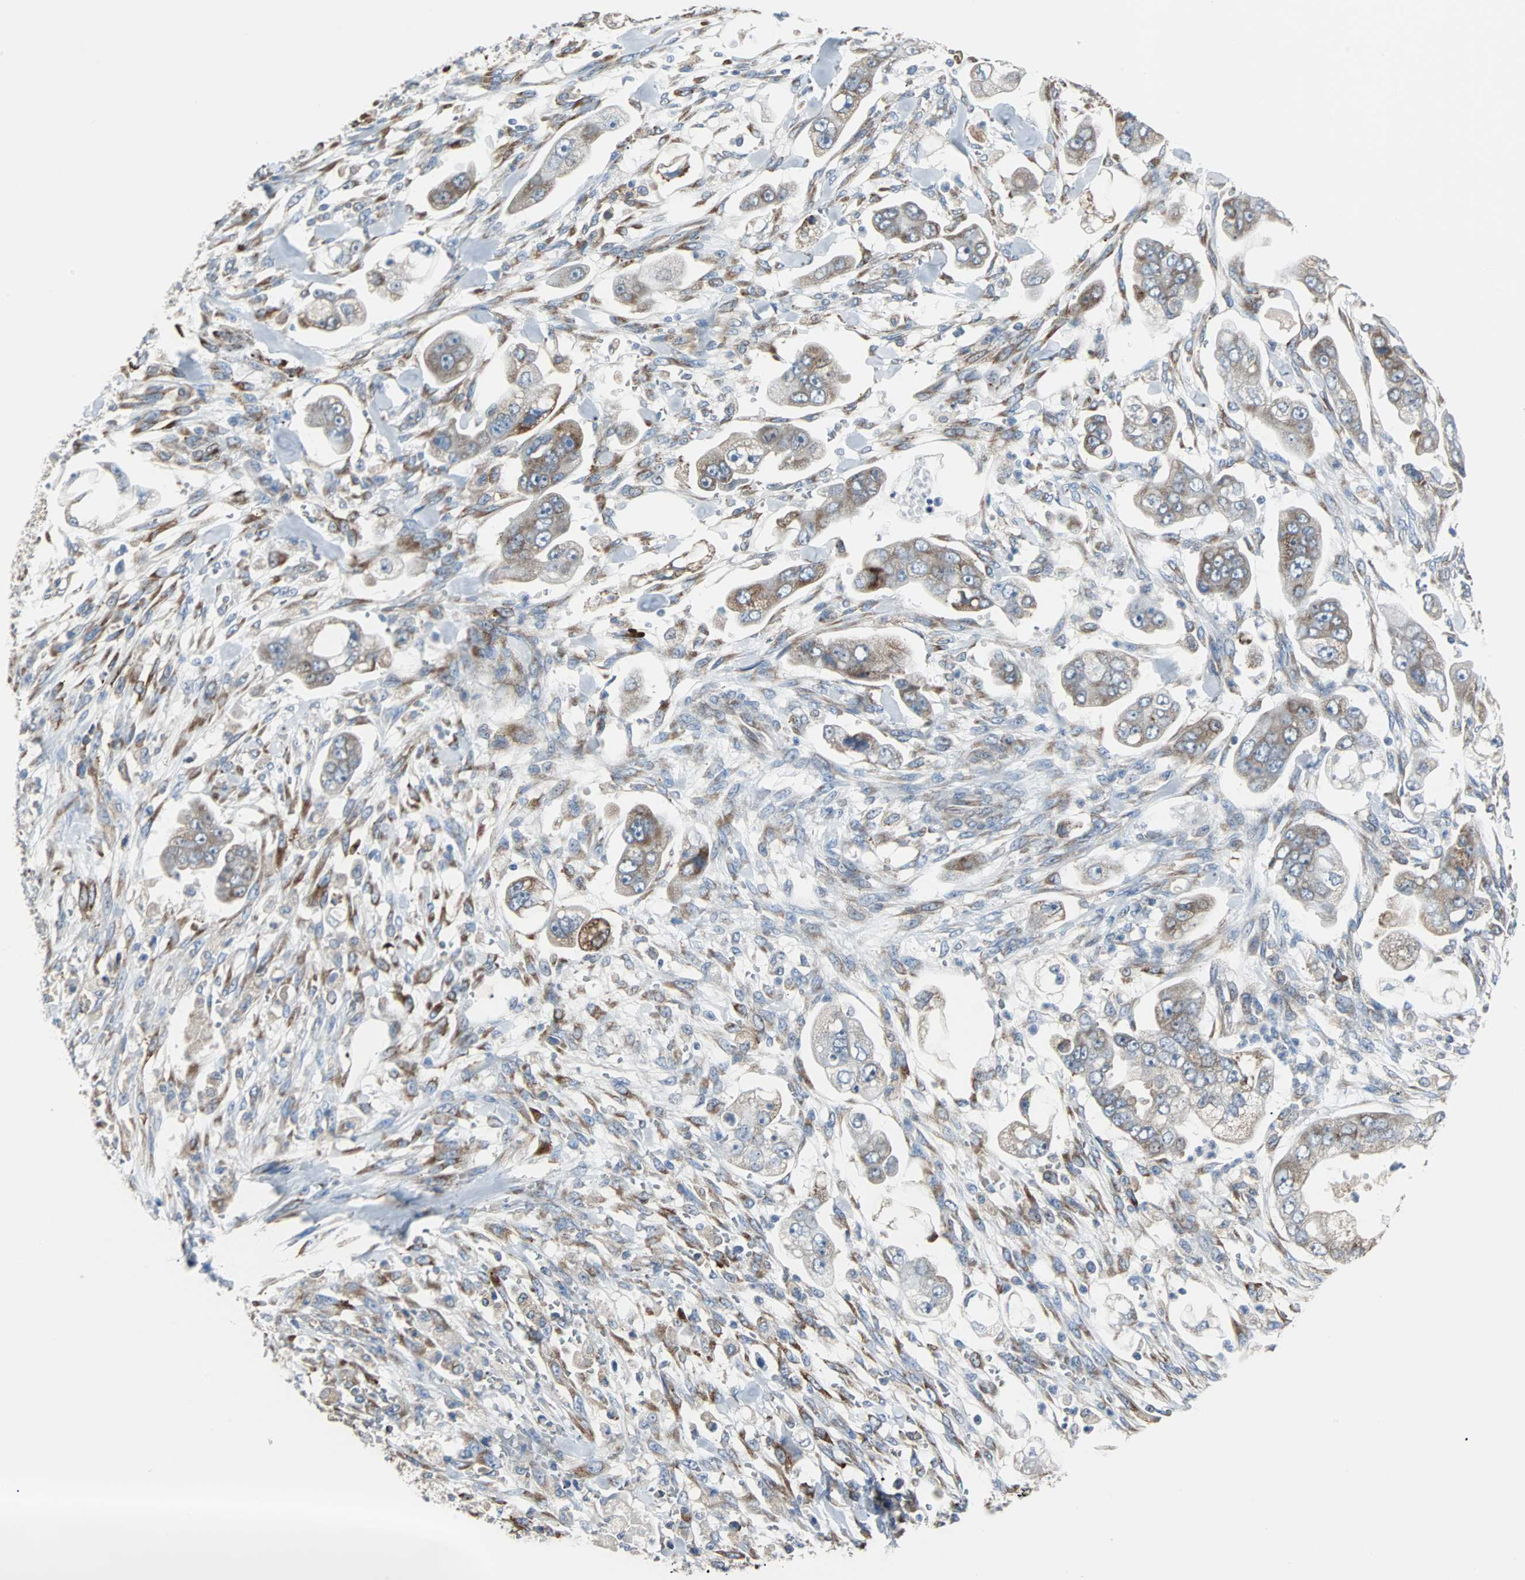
{"staining": {"intensity": "moderate", "quantity": "25%-75%", "location": "cytoplasmic/membranous"}, "tissue": "stomach cancer", "cell_type": "Tumor cells", "image_type": "cancer", "snomed": [{"axis": "morphology", "description": "Adenocarcinoma, NOS"}, {"axis": "topography", "description": "Stomach"}], "caption": "About 25%-75% of tumor cells in adenocarcinoma (stomach) show moderate cytoplasmic/membranous protein staining as visualized by brown immunohistochemical staining.", "gene": "PDIA4", "patient": {"sex": "male", "age": 62}}